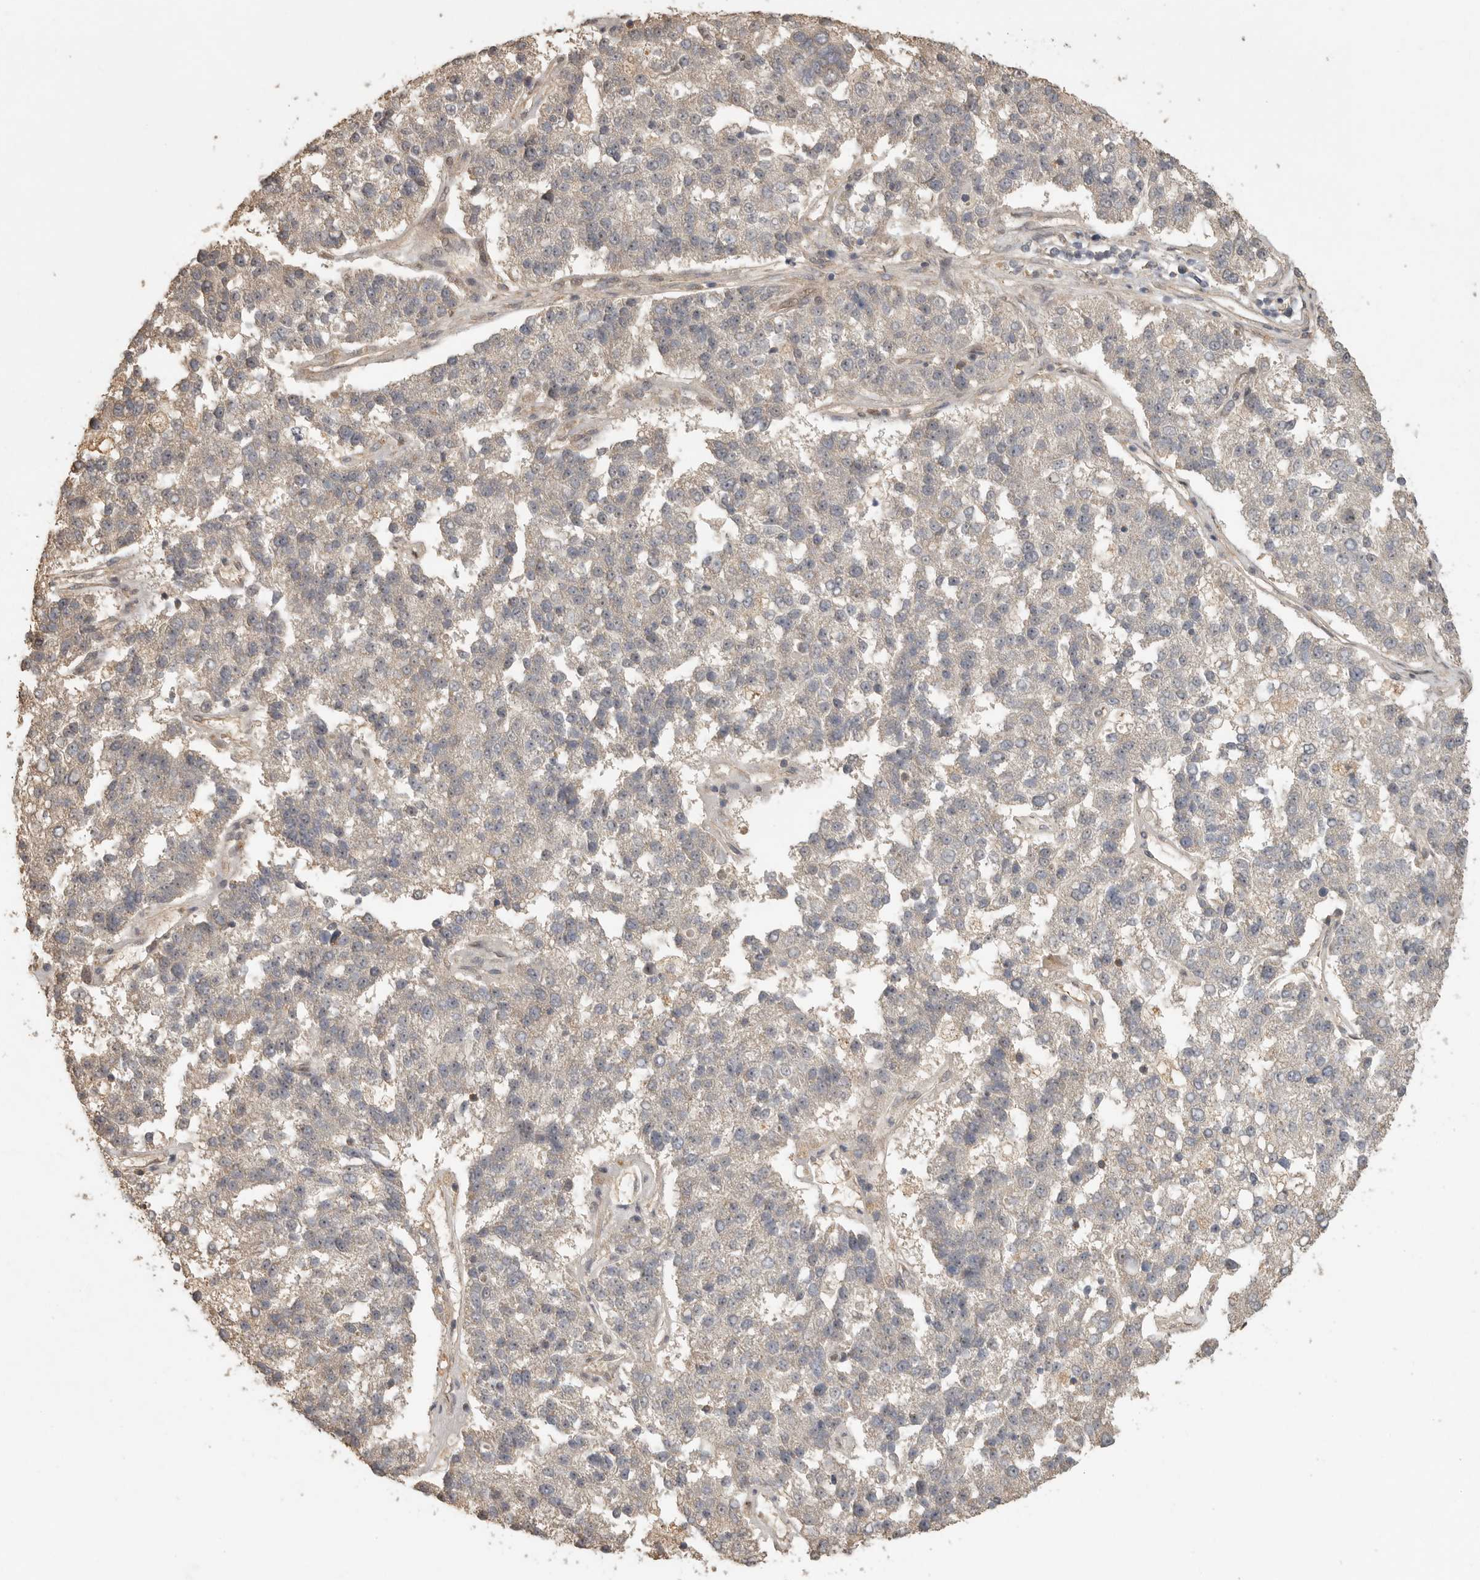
{"staining": {"intensity": "weak", "quantity": ">75%", "location": "cytoplasmic/membranous"}, "tissue": "pancreatic cancer", "cell_type": "Tumor cells", "image_type": "cancer", "snomed": [{"axis": "morphology", "description": "Adenocarcinoma, NOS"}, {"axis": "topography", "description": "Pancreas"}], "caption": "Protein expression analysis of pancreatic cancer (adenocarcinoma) displays weak cytoplasmic/membranous staining in approximately >75% of tumor cells.", "gene": "DFFA", "patient": {"sex": "female", "age": 61}}